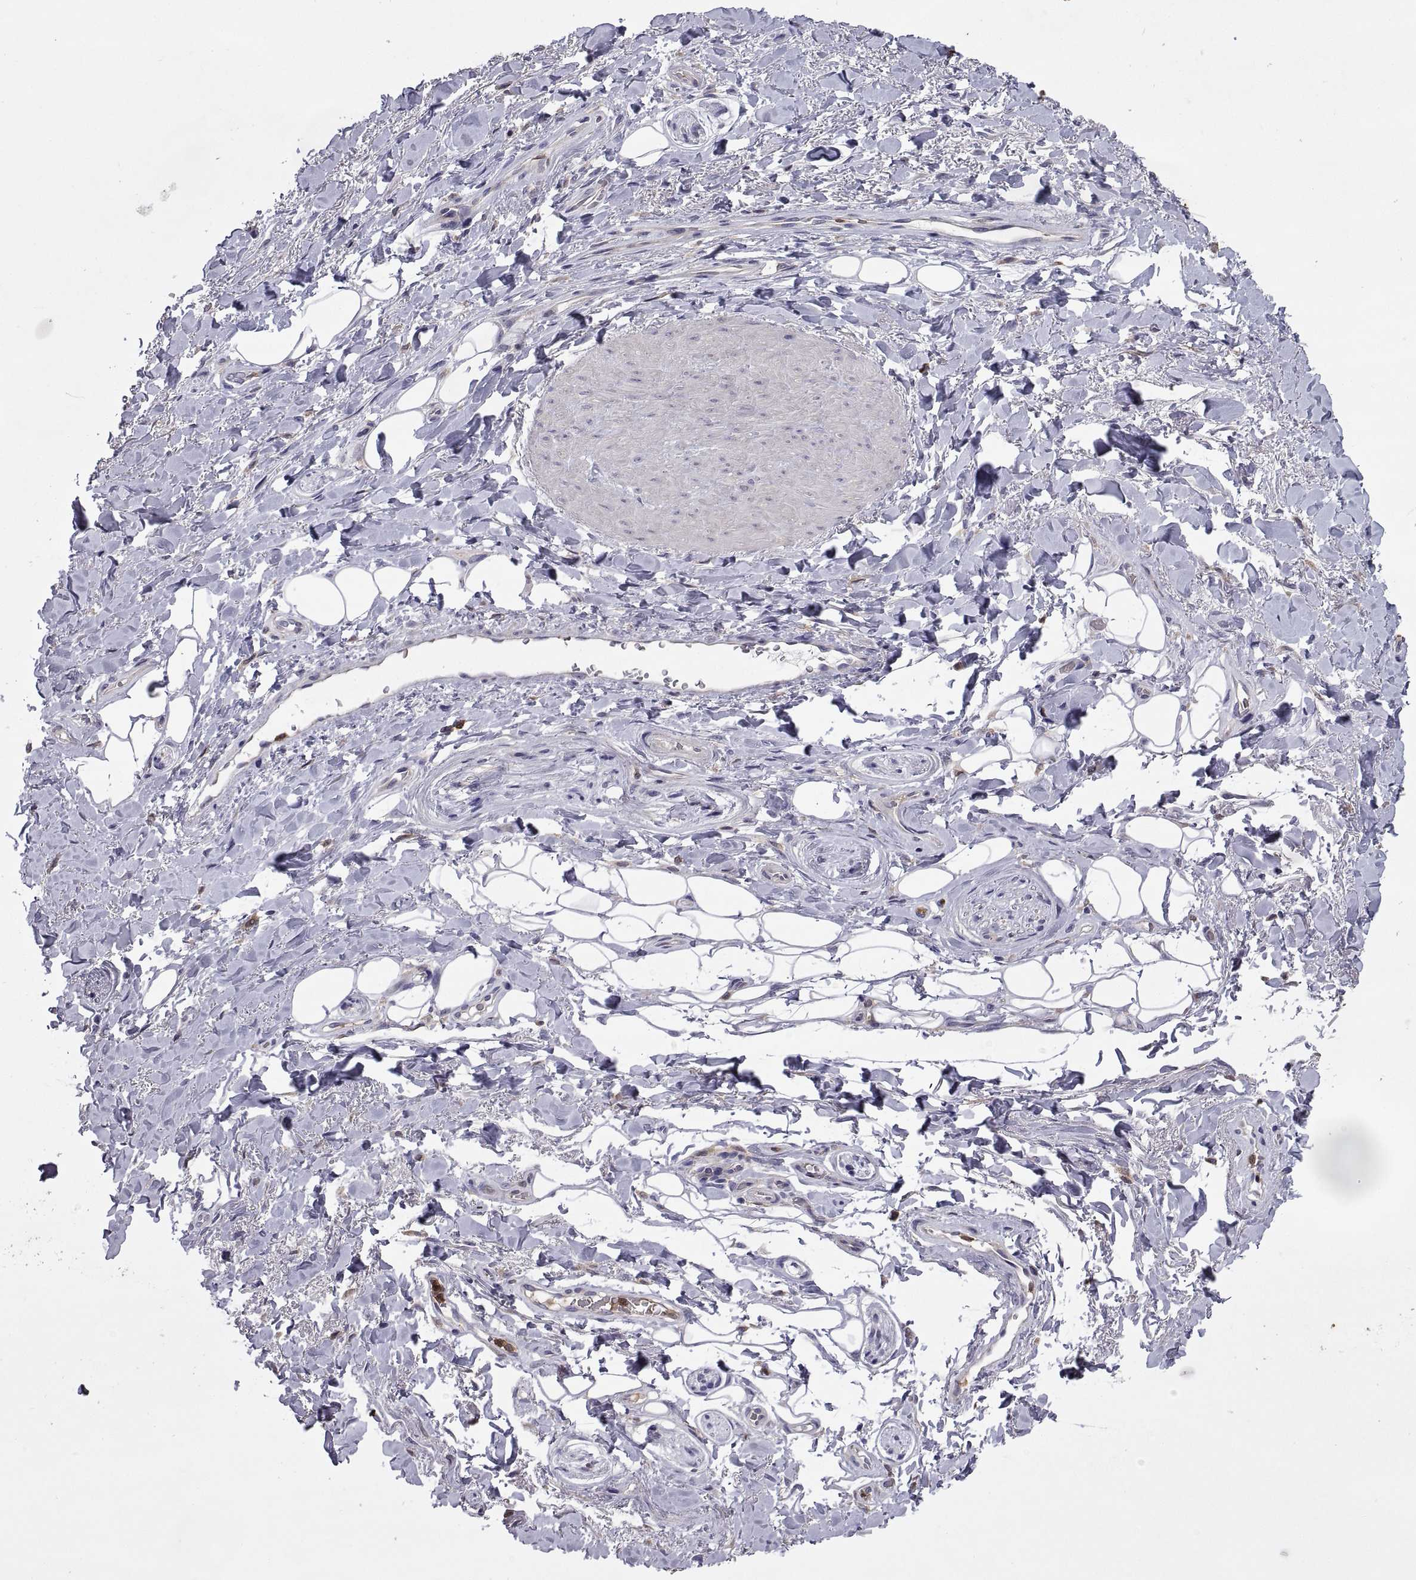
{"staining": {"intensity": "negative", "quantity": "none", "location": "none"}, "tissue": "adipose tissue", "cell_type": "Adipocytes", "image_type": "normal", "snomed": [{"axis": "morphology", "description": "Normal tissue, NOS"}, {"axis": "topography", "description": "Anal"}, {"axis": "topography", "description": "Peripheral nerve tissue"}], "caption": "The immunohistochemistry (IHC) histopathology image has no significant staining in adipocytes of adipose tissue. (DAB (3,3'-diaminobenzidine) IHC with hematoxylin counter stain).", "gene": "DOK3", "patient": {"sex": "male", "age": 53}}